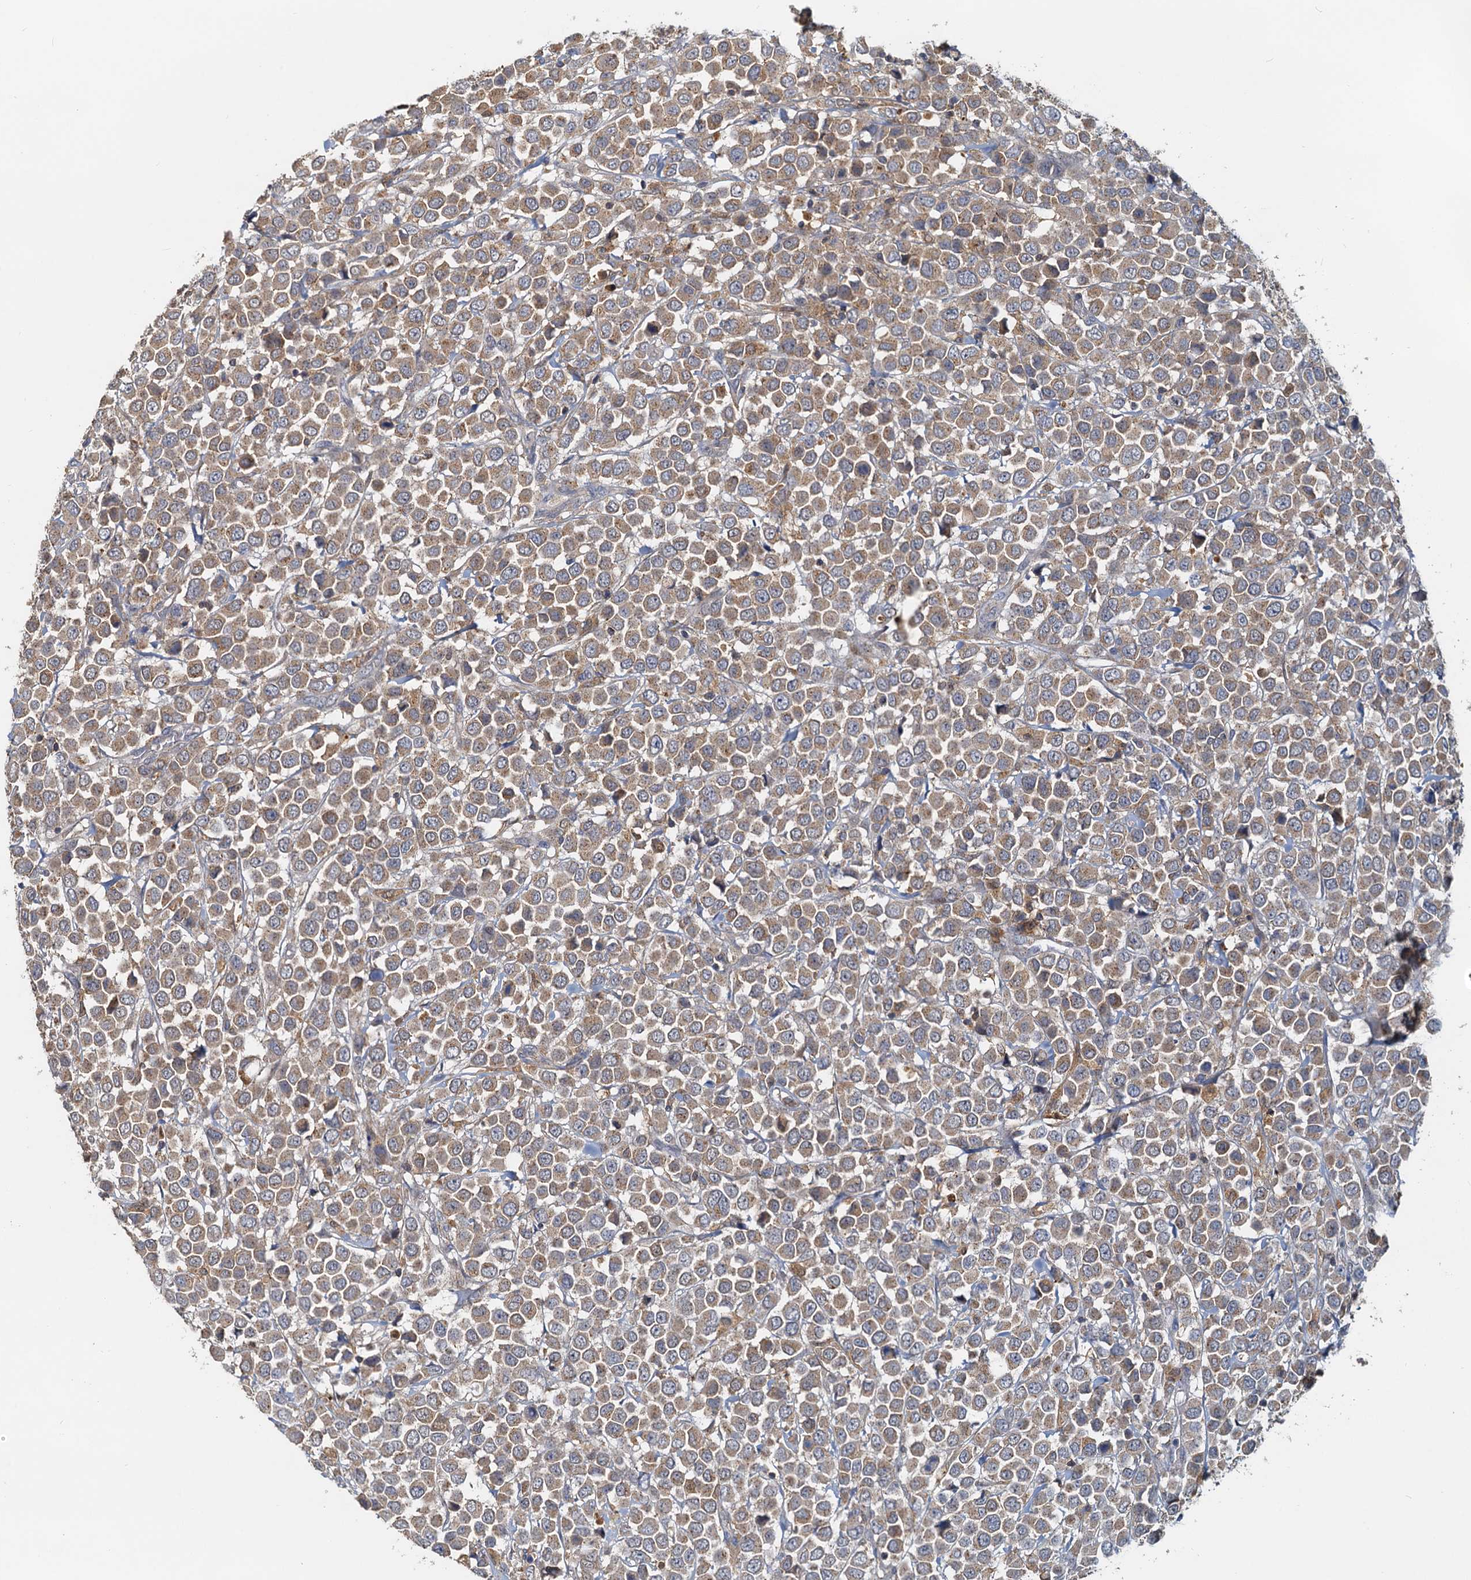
{"staining": {"intensity": "moderate", "quantity": ">75%", "location": "cytoplasmic/membranous"}, "tissue": "breast cancer", "cell_type": "Tumor cells", "image_type": "cancer", "snomed": [{"axis": "morphology", "description": "Duct carcinoma"}, {"axis": "topography", "description": "Breast"}], "caption": "A histopathology image of human breast infiltrating ductal carcinoma stained for a protein demonstrates moderate cytoplasmic/membranous brown staining in tumor cells.", "gene": "TOLLIP", "patient": {"sex": "female", "age": 61}}